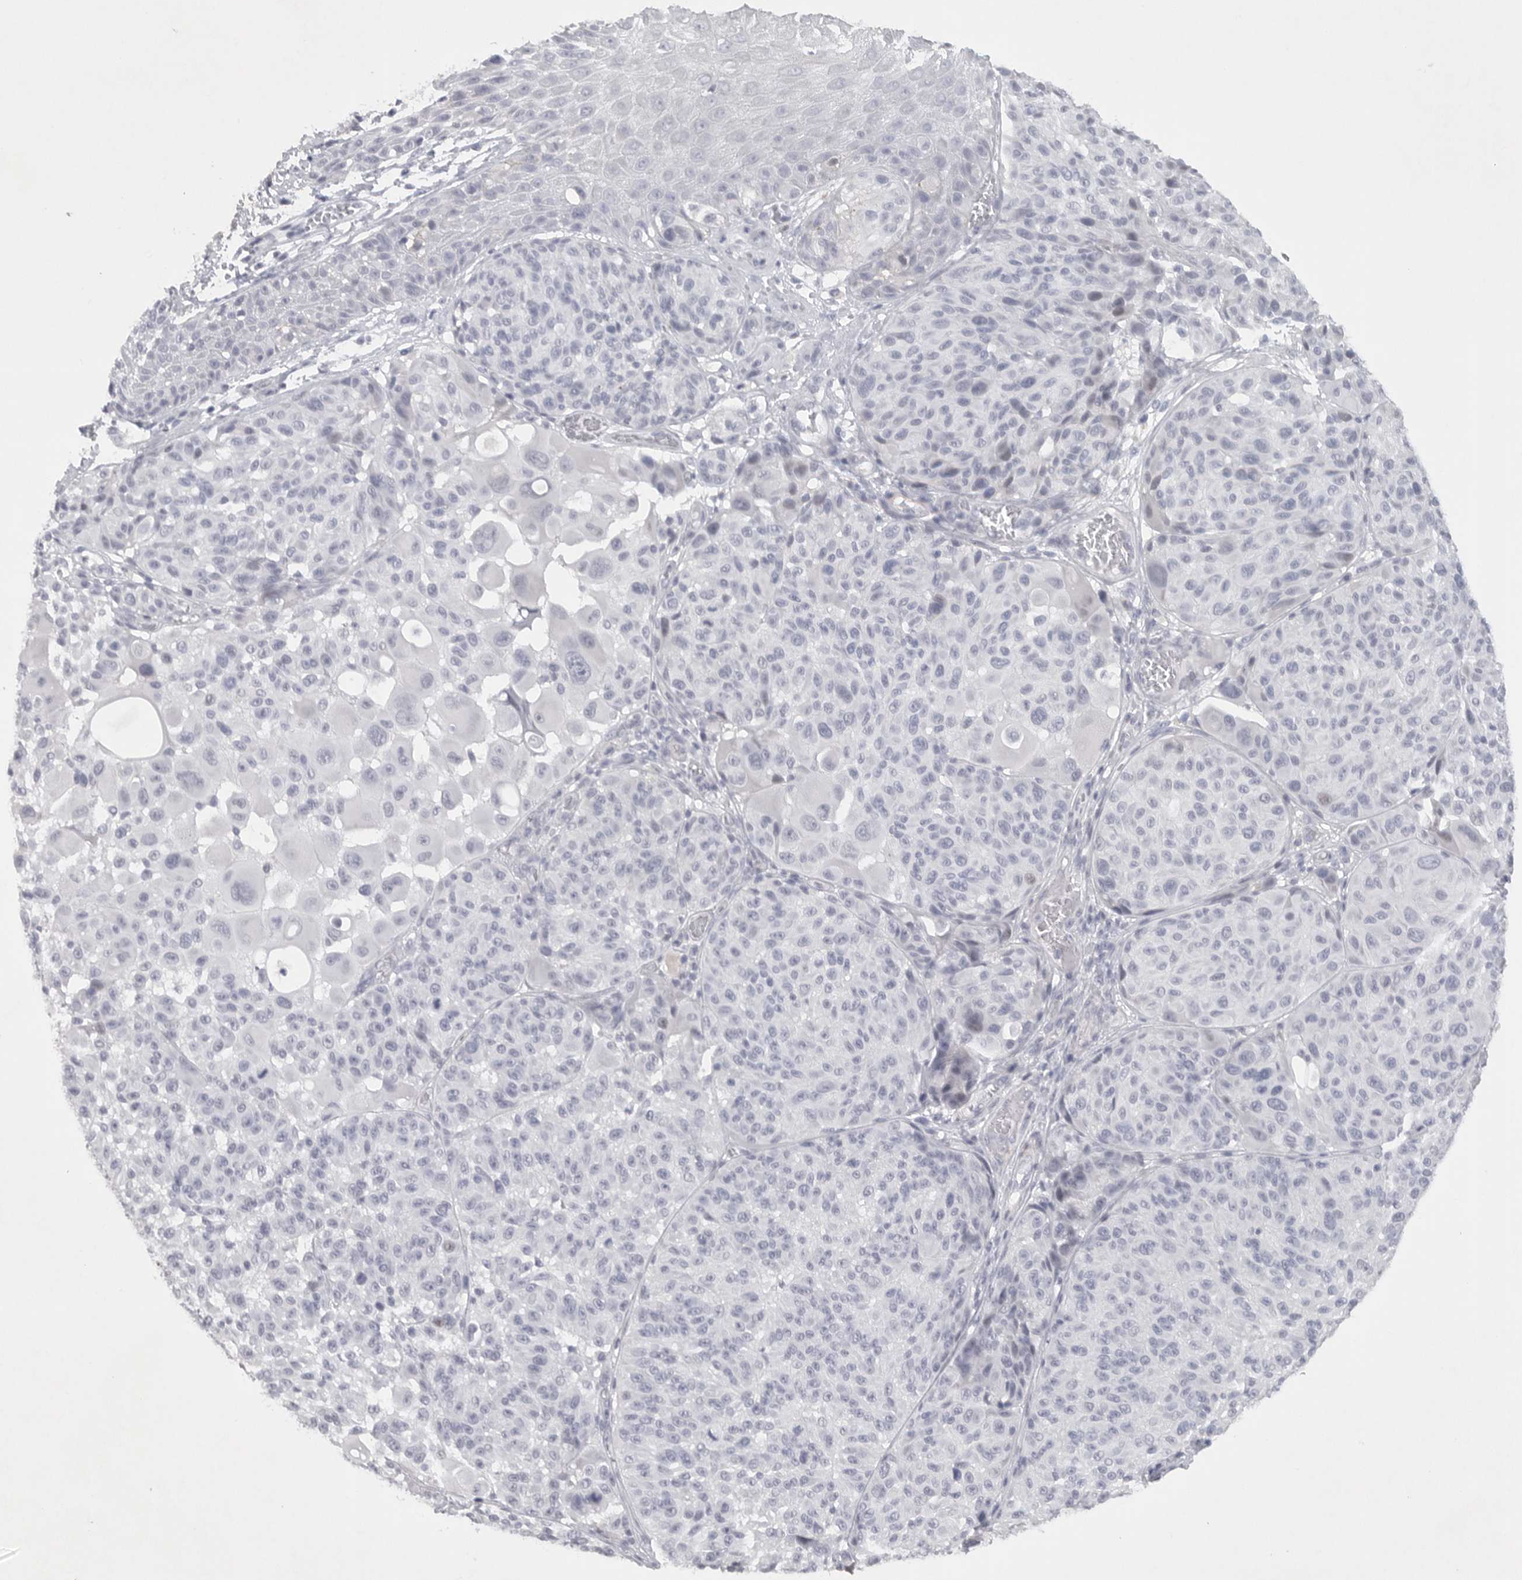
{"staining": {"intensity": "negative", "quantity": "none", "location": "none"}, "tissue": "melanoma", "cell_type": "Tumor cells", "image_type": "cancer", "snomed": [{"axis": "morphology", "description": "Malignant melanoma, NOS"}, {"axis": "topography", "description": "Skin"}], "caption": "This is an IHC photomicrograph of human melanoma. There is no positivity in tumor cells.", "gene": "TNR", "patient": {"sex": "male", "age": 83}}